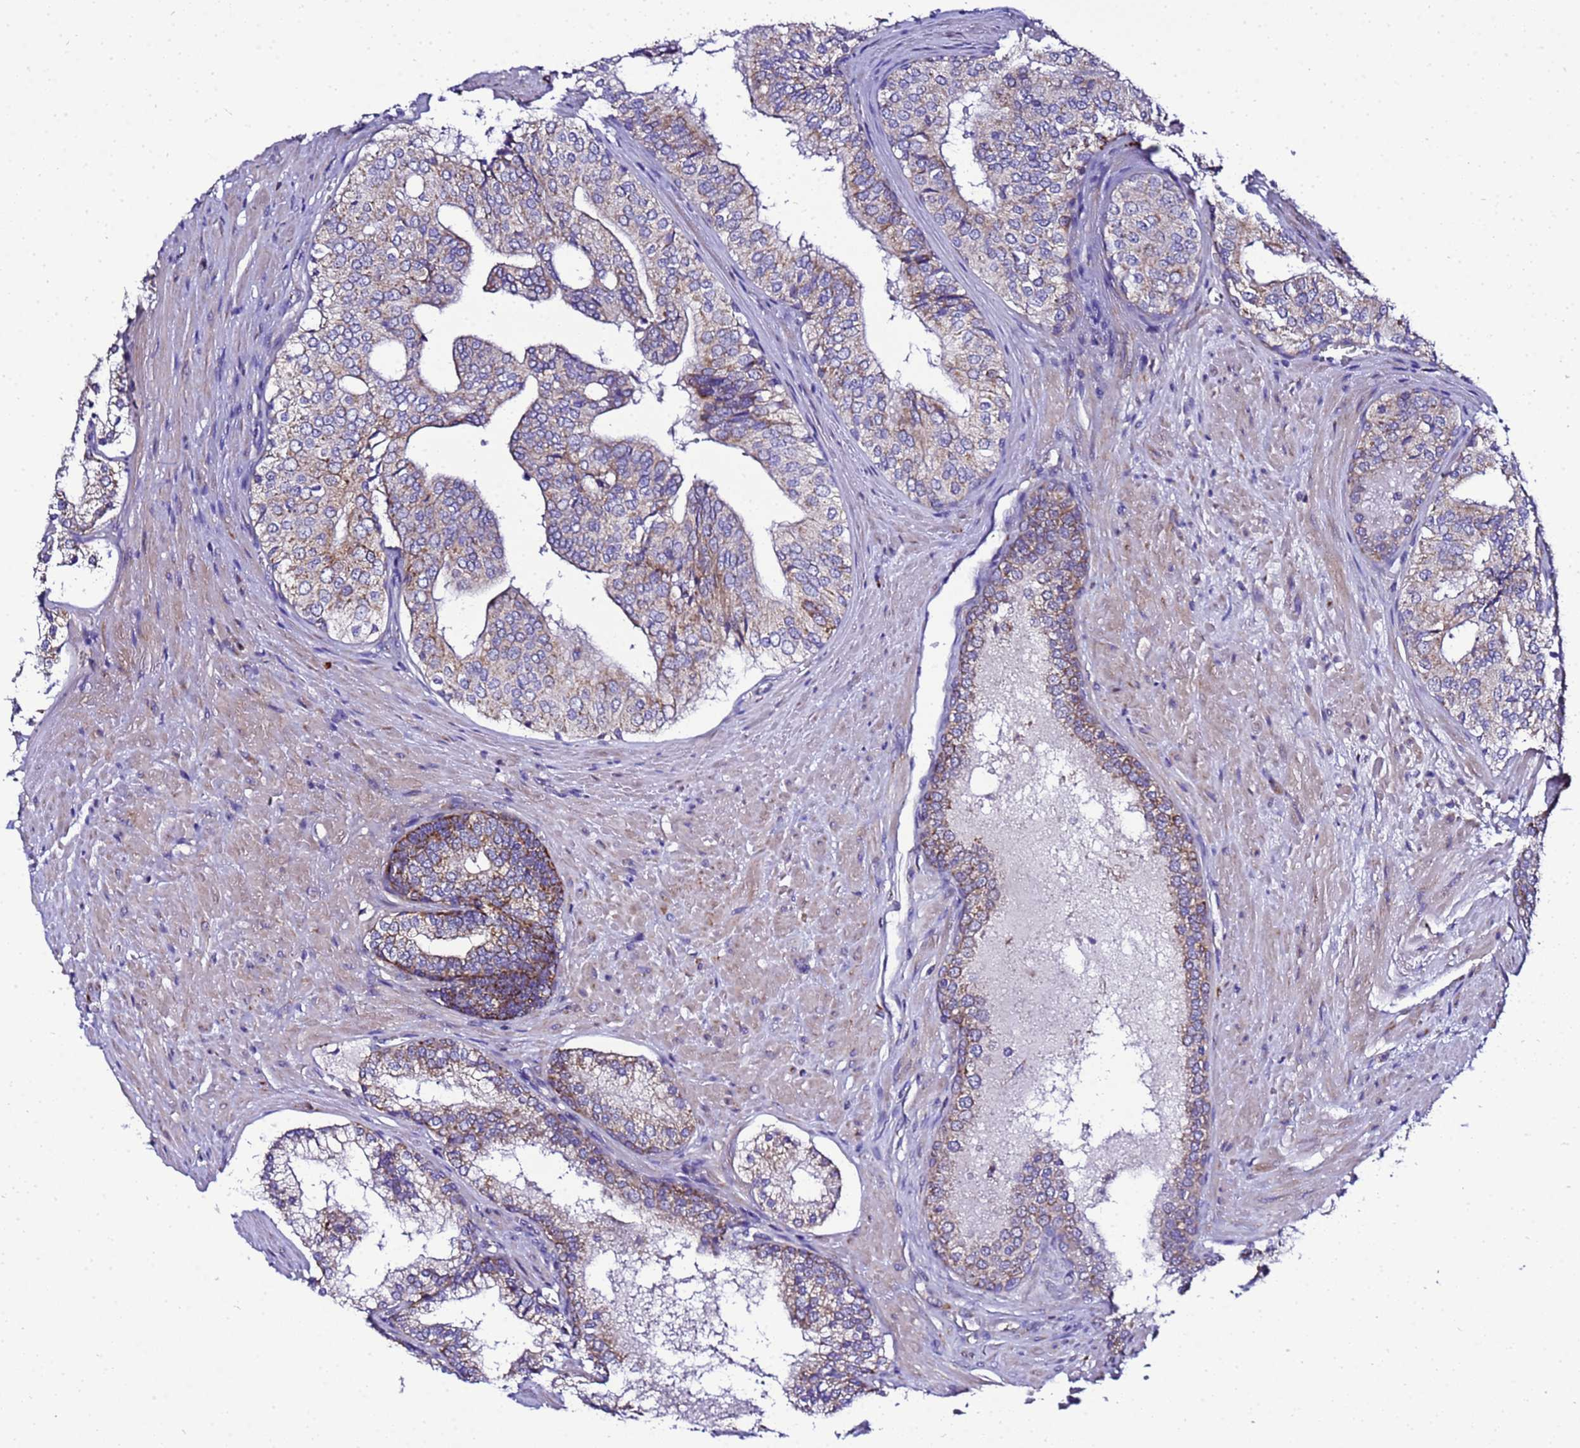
{"staining": {"intensity": "moderate", "quantity": "25%-75%", "location": "cytoplasmic/membranous"}, "tissue": "prostate cancer", "cell_type": "Tumor cells", "image_type": "cancer", "snomed": [{"axis": "morphology", "description": "Adenocarcinoma, High grade"}, {"axis": "topography", "description": "Prostate"}], "caption": "IHC micrograph of human prostate cancer (high-grade adenocarcinoma) stained for a protein (brown), which displays medium levels of moderate cytoplasmic/membranous expression in approximately 25%-75% of tumor cells.", "gene": "HIGD2A", "patient": {"sex": "male", "age": 72}}